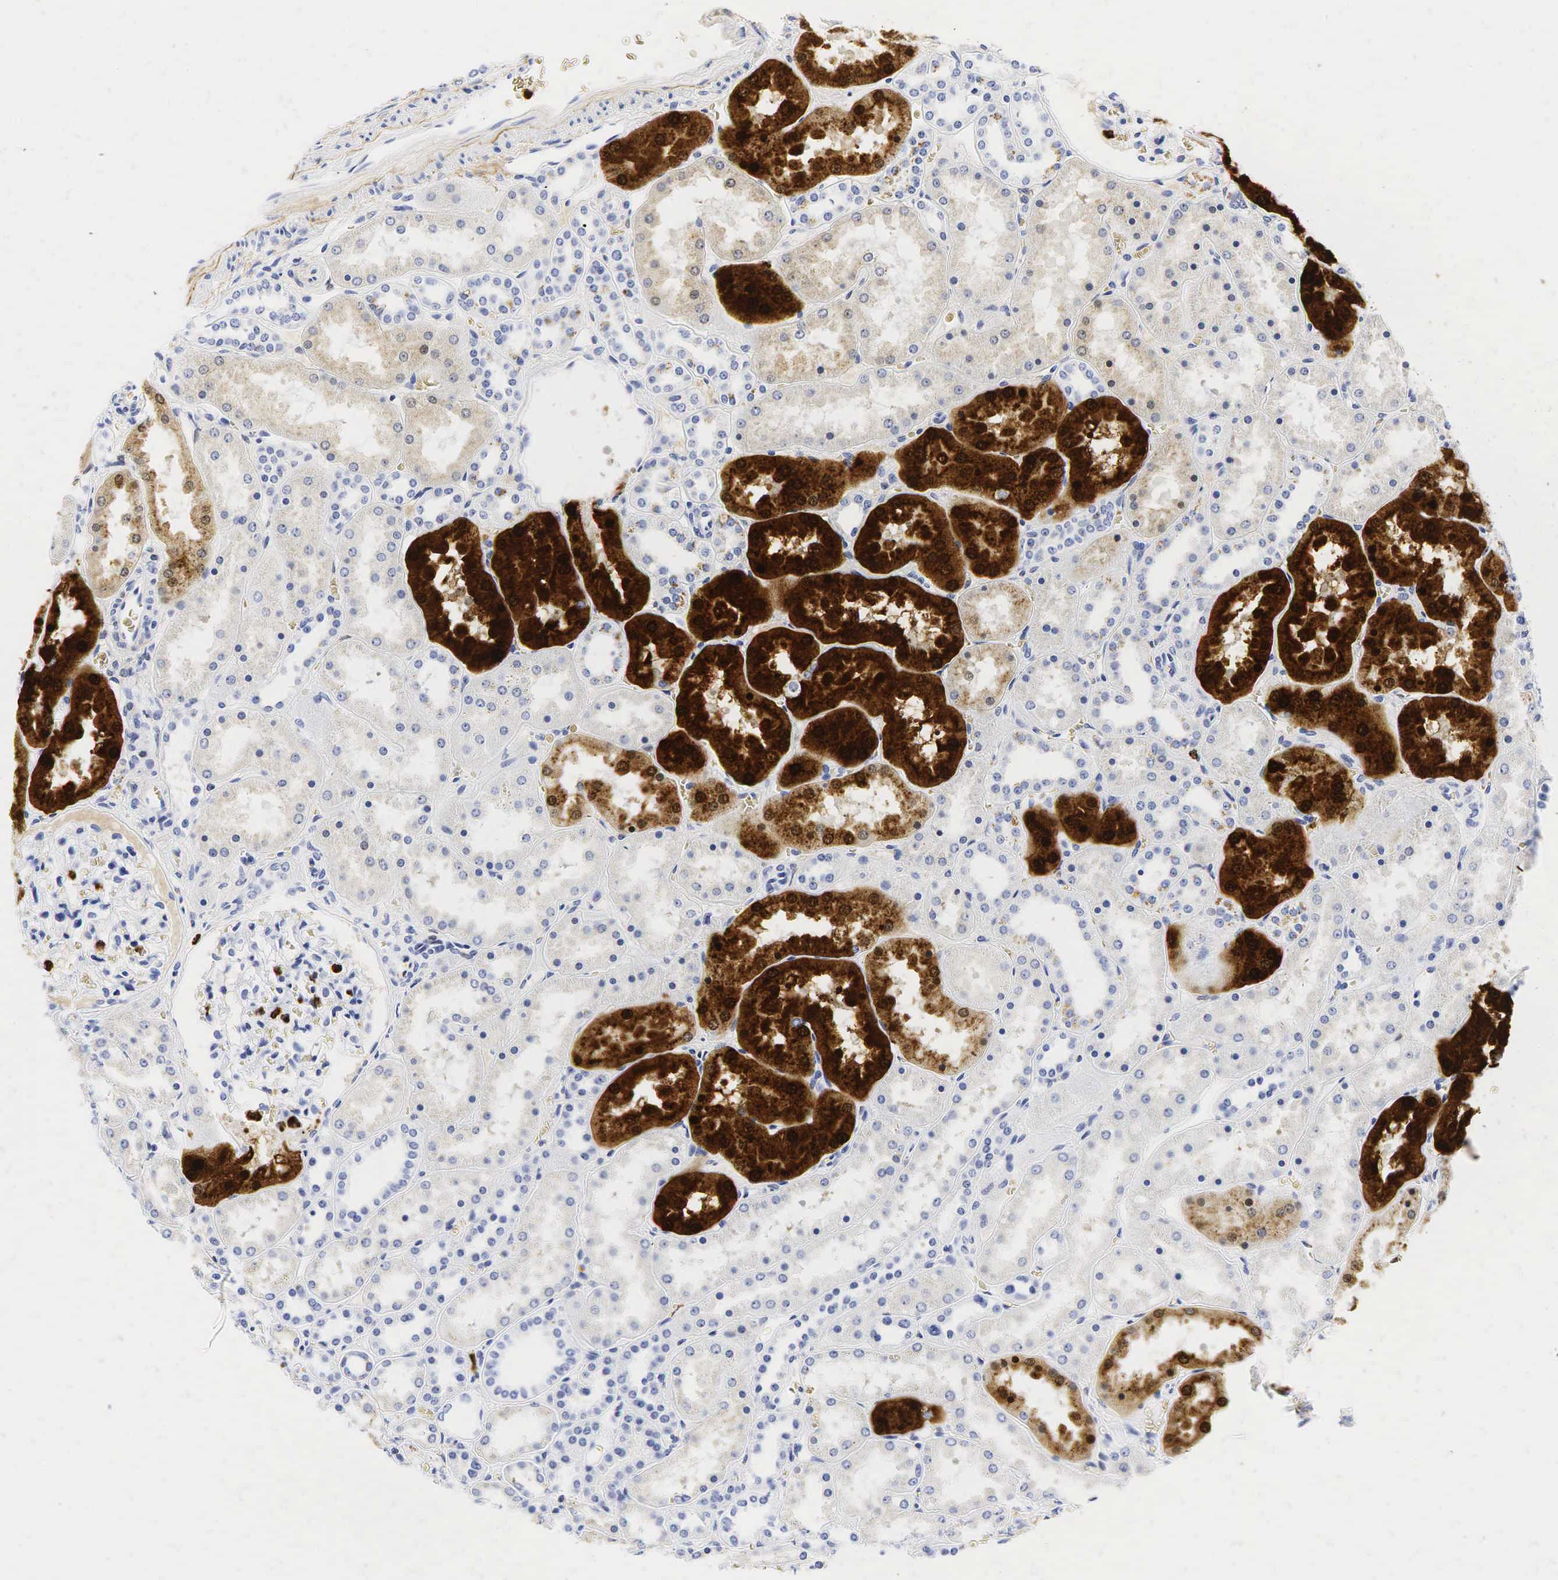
{"staining": {"intensity": "weak", "quantity": "<25%", "location": "cytoplasmic/membranous"}, "tissue": "kidney", "cell_type": "Cells in glomeruli", "image_type": "normal", "snomed": [{"axis": "morphology", "description": "Normal tissue, NOS"}, {"axis": "topography", "description": "Kidney"}], "caption": "Cells in glomeruli show no significant expression in benign kidney. The staining is performed using DAB (3,3'-diaminobenzidine) brown chromogen with nuclei counter-stained in using hematoxylin.", "gene": "LYZ", "patient": {"sex": "female", "age": 52}}